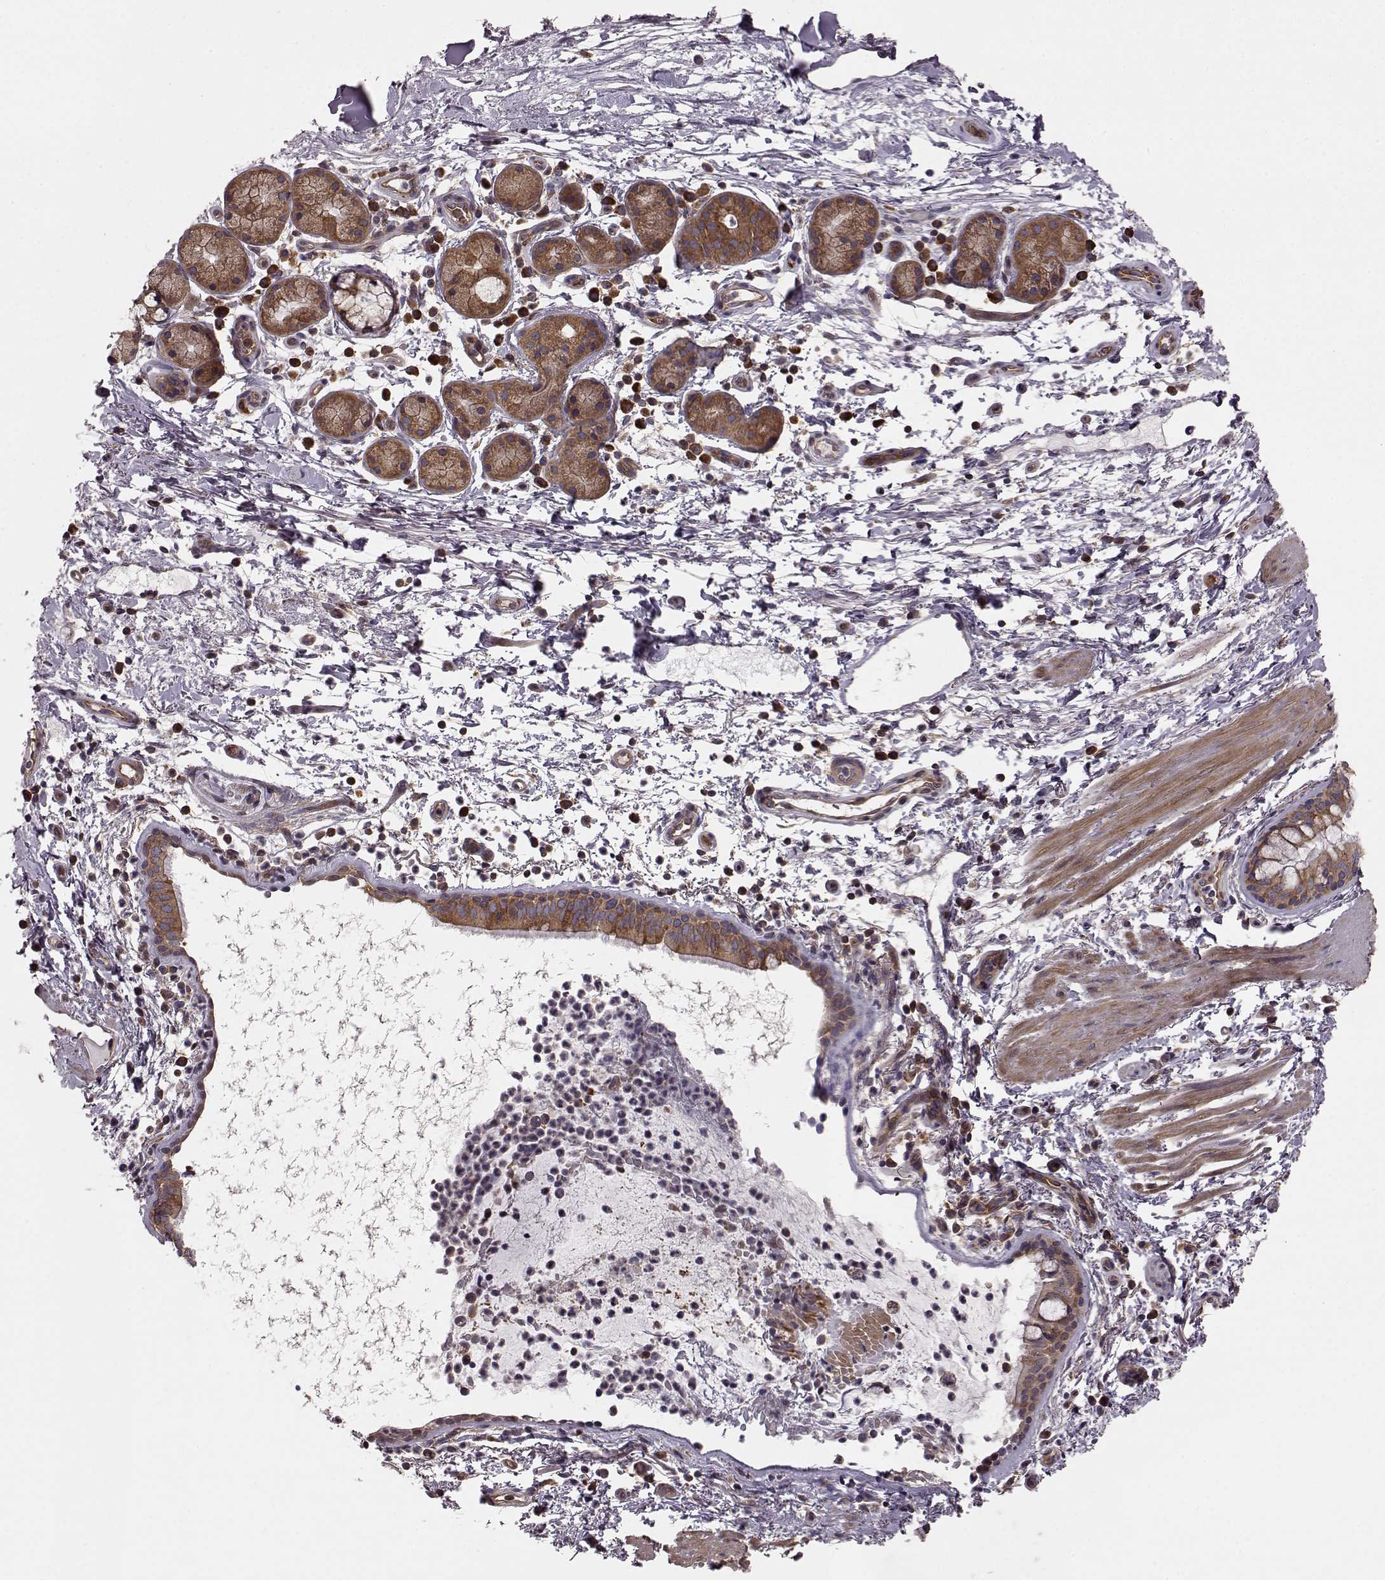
{"staining": {"intensity": "moderate", "quantity": ">75%", "location": "cytoplasmic/membranous"}, "tissue": "bronchus", "cell_type": "Respiratory epithelial cells", "image_type": "normal", "snomed": [{"axis": "morphology", "description": "Normal tissue, NOS"}, {"axis": "topography", "description": "Bronchus"}], "caption": "A photomicrograph of bronchus stained for a protein reveals moderate cytoplasmic/membranous brown staining in respiratory epithelial cells. (IHC, brightfield microscopy, high magnification).", "gene": "RABGAP1", "patient": {"sex": "female", "age": 64}}